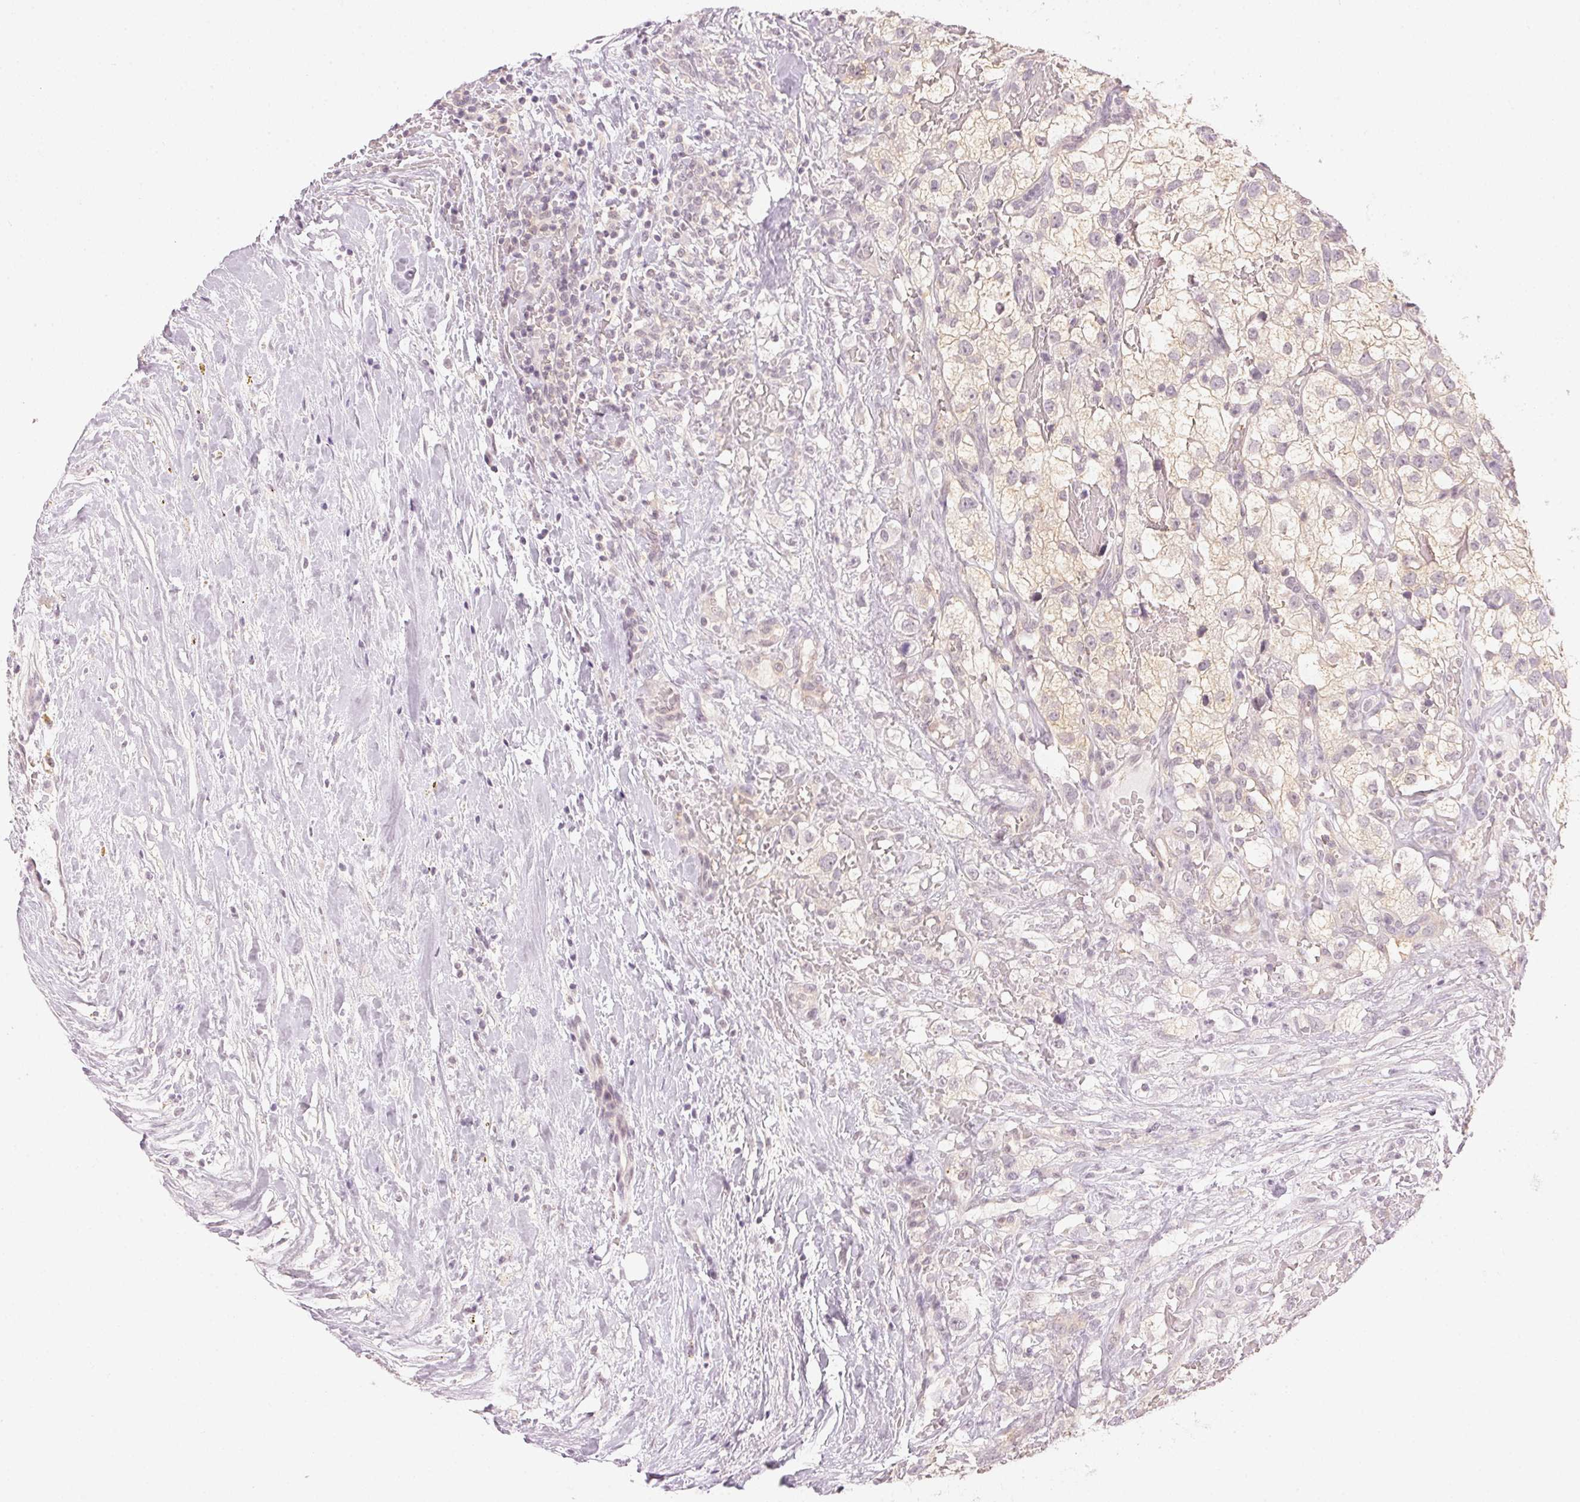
{"staining": {"intensity": "negative", "quantity": "none", "location": "none"}, "tissue": "renal cancer", "cell_type": "Tumor cells", "image_type": "cancer", "snomed": [{"axis": "morphology", "description": "Adenocarcinoma, NOS"}, {"axis": "topography", "description": "Kidney"}], "caption": "Immunohistochemistry (IHC) of renal adenocarcinoma demonstrates no expression in tumor cells.", "gene": "KPRP", "patient": {"sex": "male", "age": 59}}